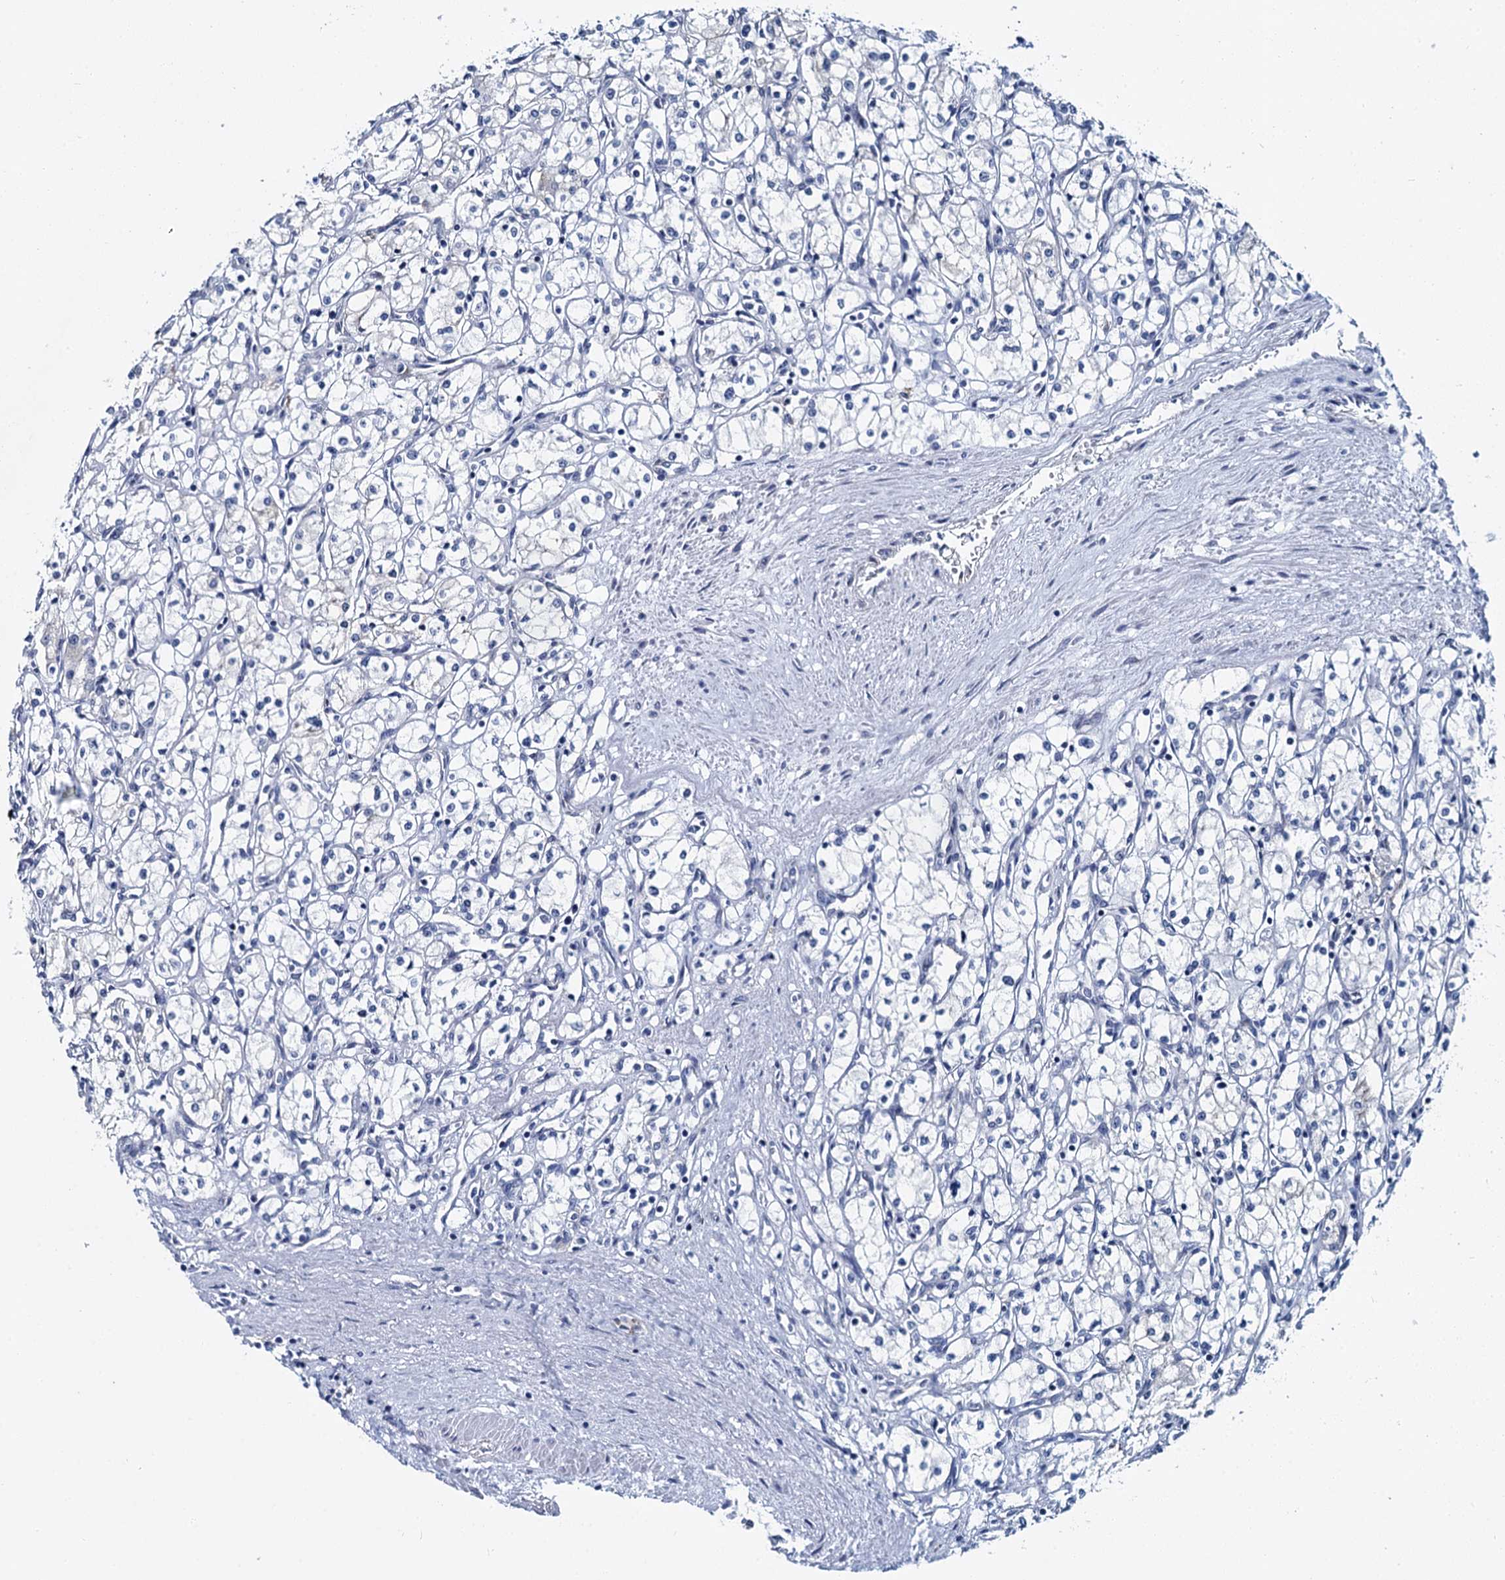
{"staining": {"intensity": "negative", "quantity": "none", "location": "none"}, "tissue": "renal cancer", "cell_type": "Tumor cells", "image_type": "cancer", "snomed": [{"axis": "morphology", "description": "Adenocarcinoma, NOS"}, {"axis": "topography", "description": "Kidney"}], "caption": "Tumor cells show no significant positivity in adenocarcinoma (renal).", "gene": "MIOX", "patient": {"sex": "male", "age": 59}}